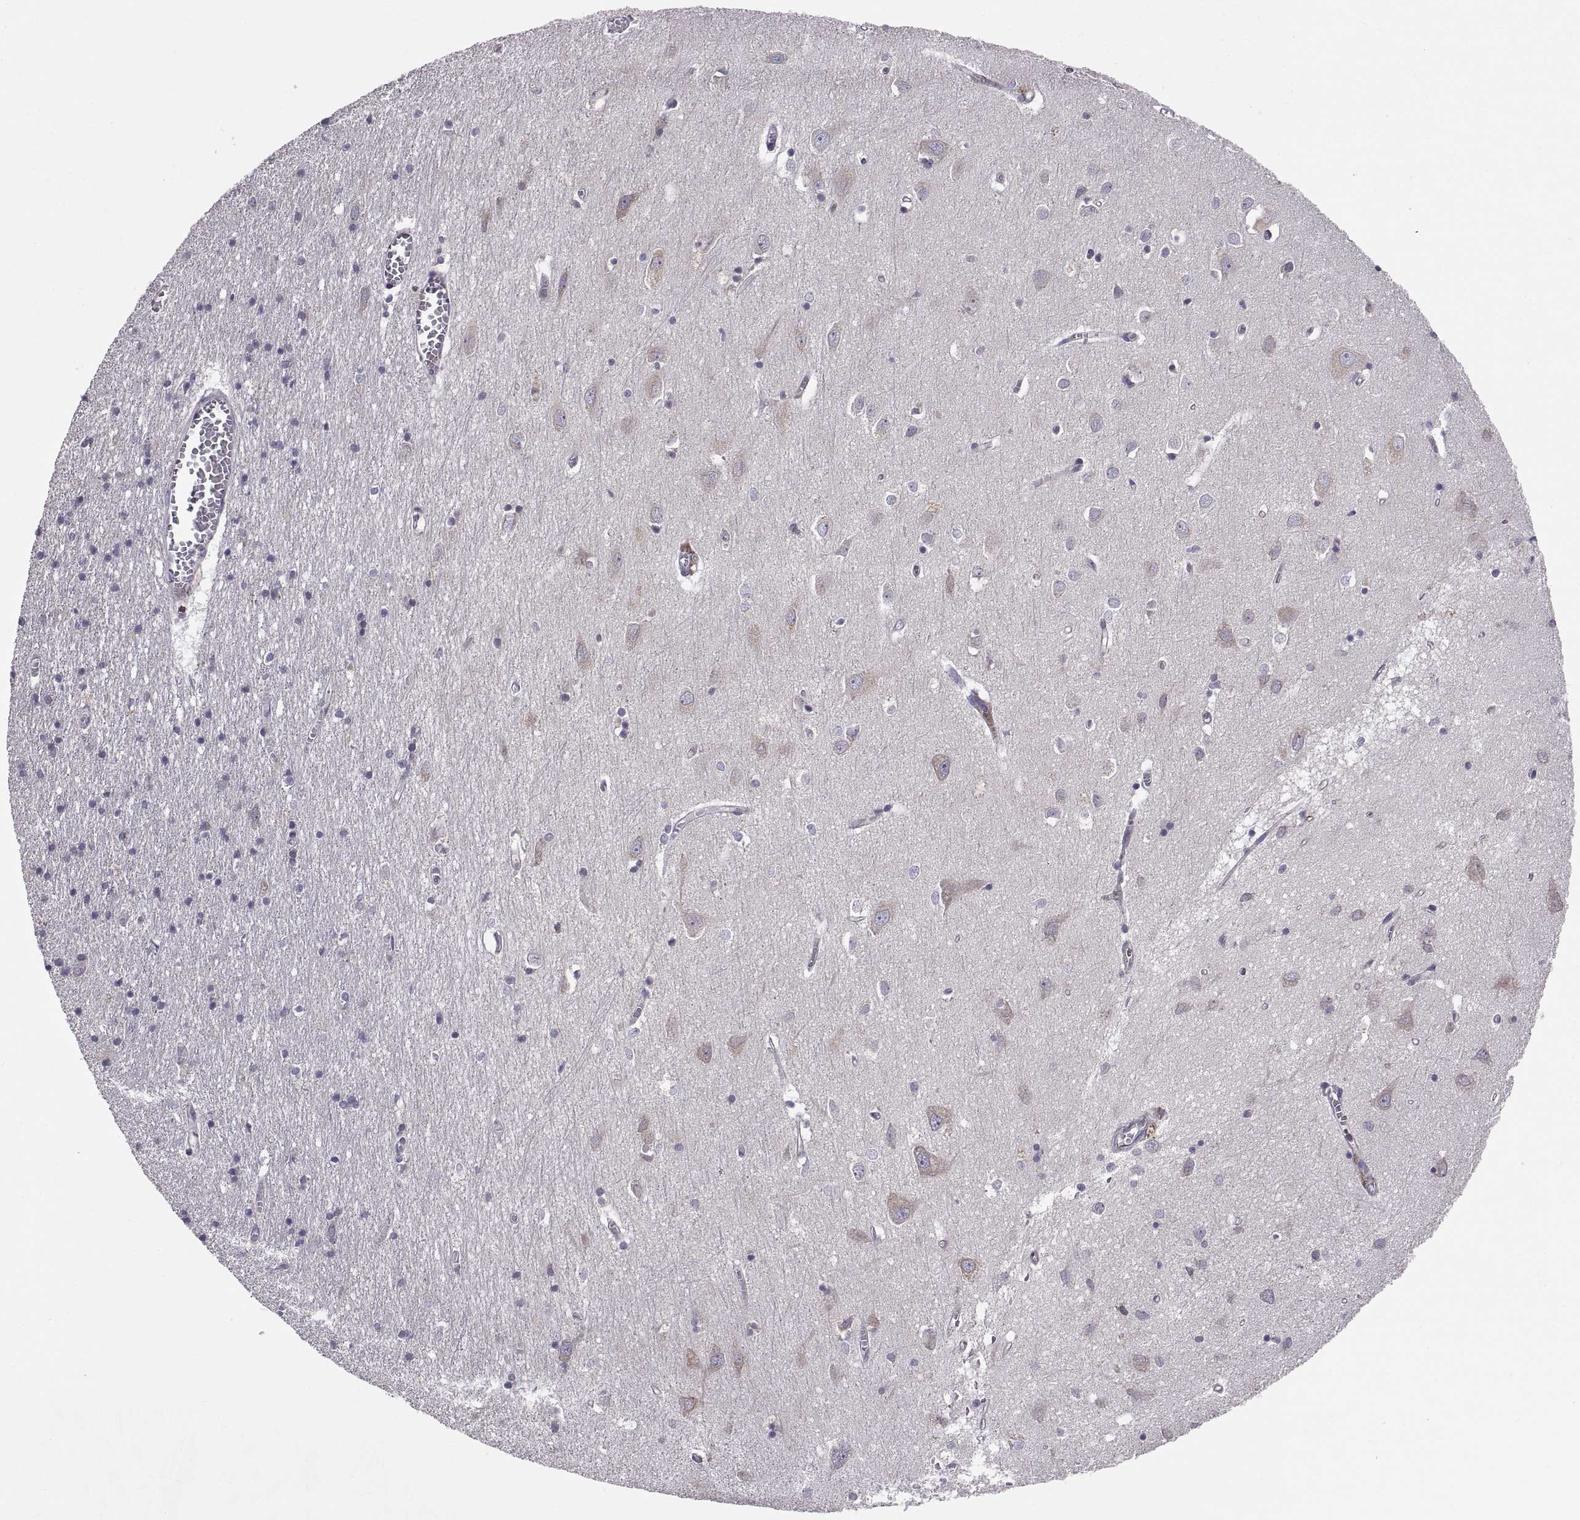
{"staining": {"intensity": "negative", "quantity": "none", "location": "none"}, "tissue": "cerebral cortex", "cell_type": "Endothelial cells", "image_type": "normal", "snomed": [{"axis": "morphology", "description": "Normal tissue, NOS"}, {"axis": "topography", "description": "Cerebral cortex"}], "caption": "A photomicrograph of human cerebral cortex is negative for staining in endothelial cells. The staining is performed using DAB brown chromogen with nuclei counter-stained in using hematoxylin.", "gene": "PLEKHB2", "patient": {"sex": "male", "age": 70}}